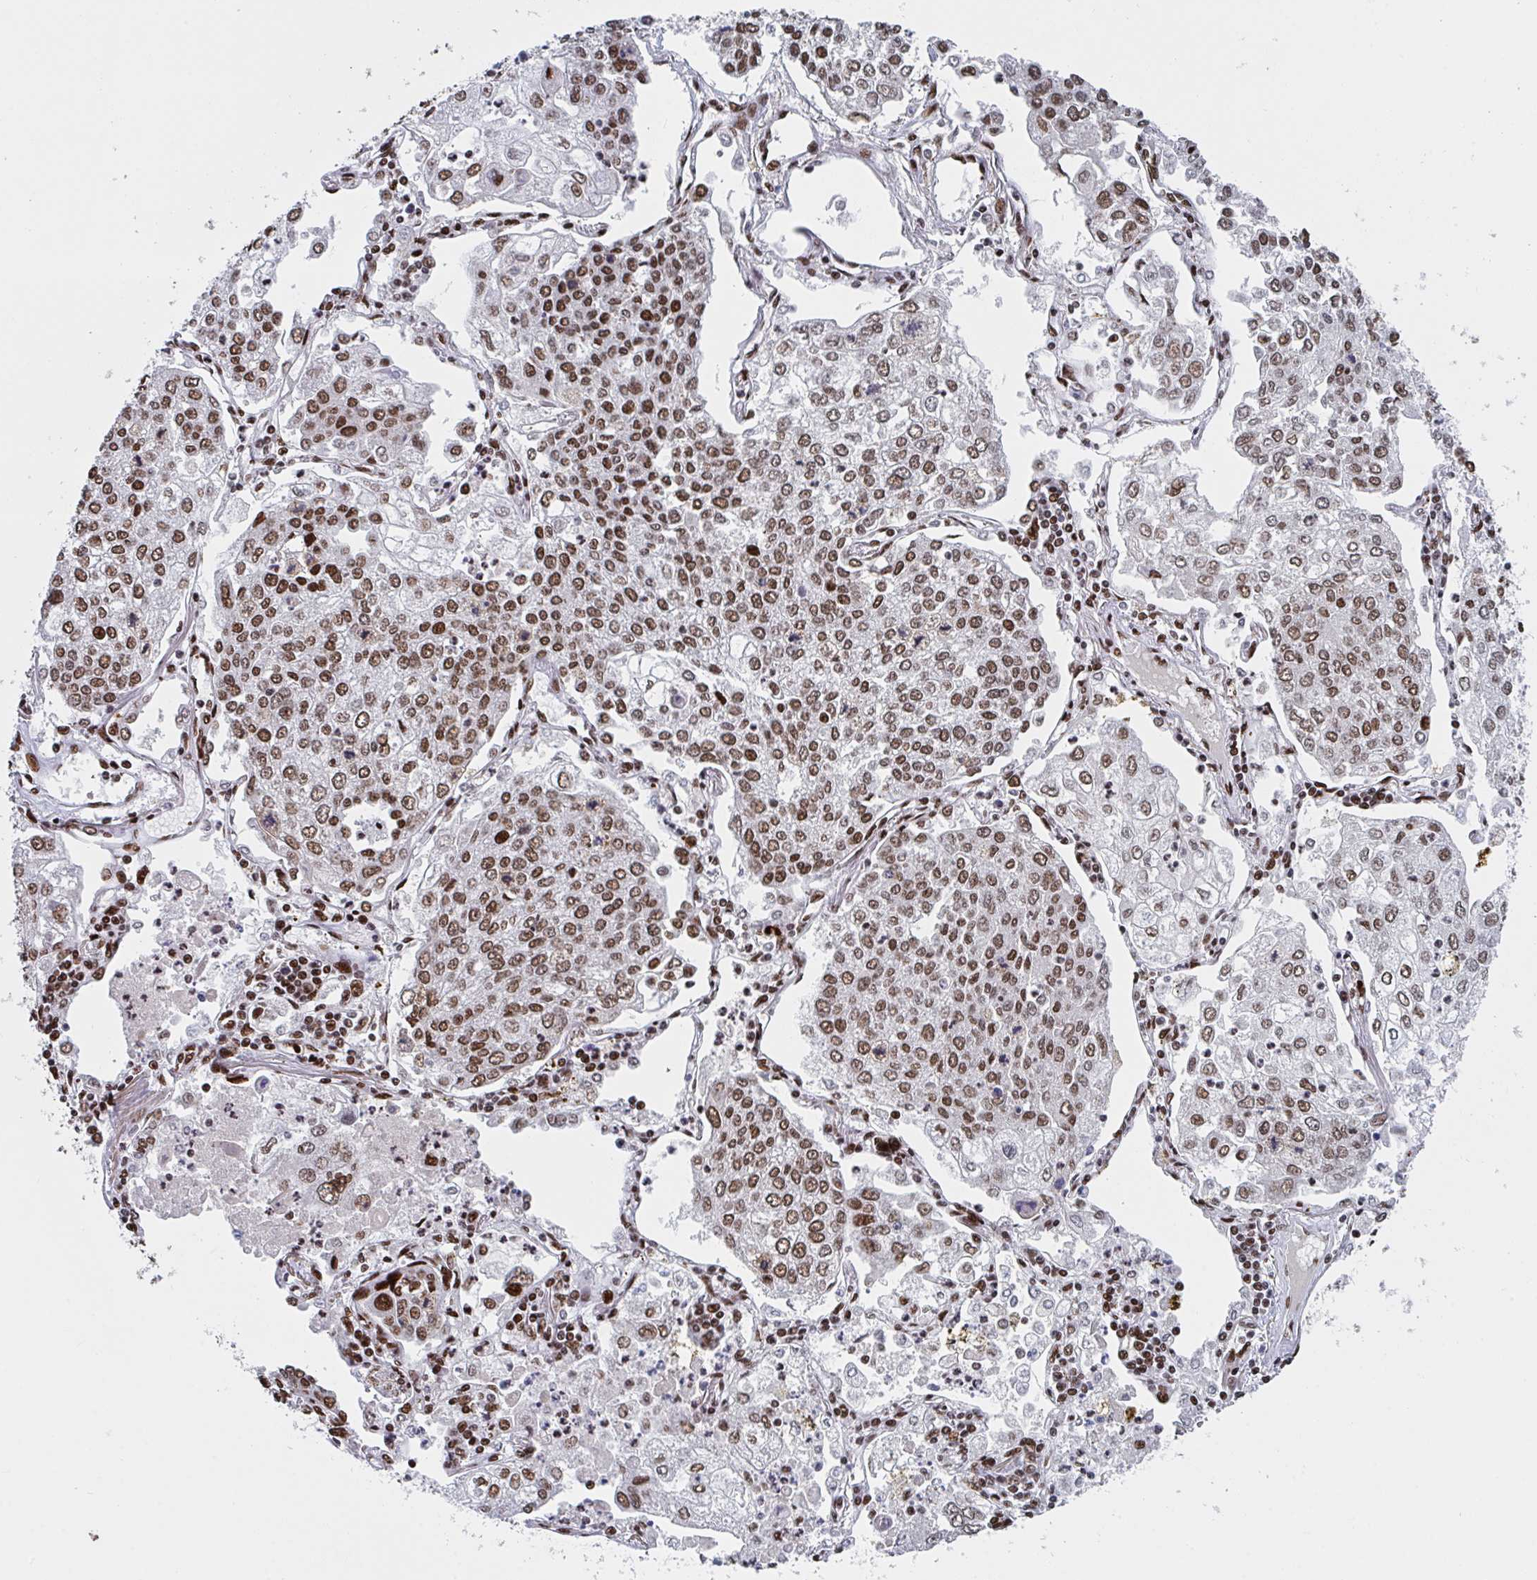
{"staining": {"intensity": "strong", "quantity": ">75%", "location": "nuclear"}, "tissue": "lung cancer", "cell_type": "Tumor cells", "image_type": "cancer", "snomed": [{"axis": "morphology", "description": "Squamous cell carcinoma, NOS"}, {"axis": "topography", "description": "Lung"}], "caption": "Immunohistochemical staining of lung cancer (squamous cell carcinoma) displays high levels of strong nuclear protein positivity in about >75% of tumor cells. (DAB (3,3'-diaminobenzidine) IHC with brightfield microscopy, high magnification).", "gene": "ZNF607", "patient": {"sex": "male", "age": 74}}